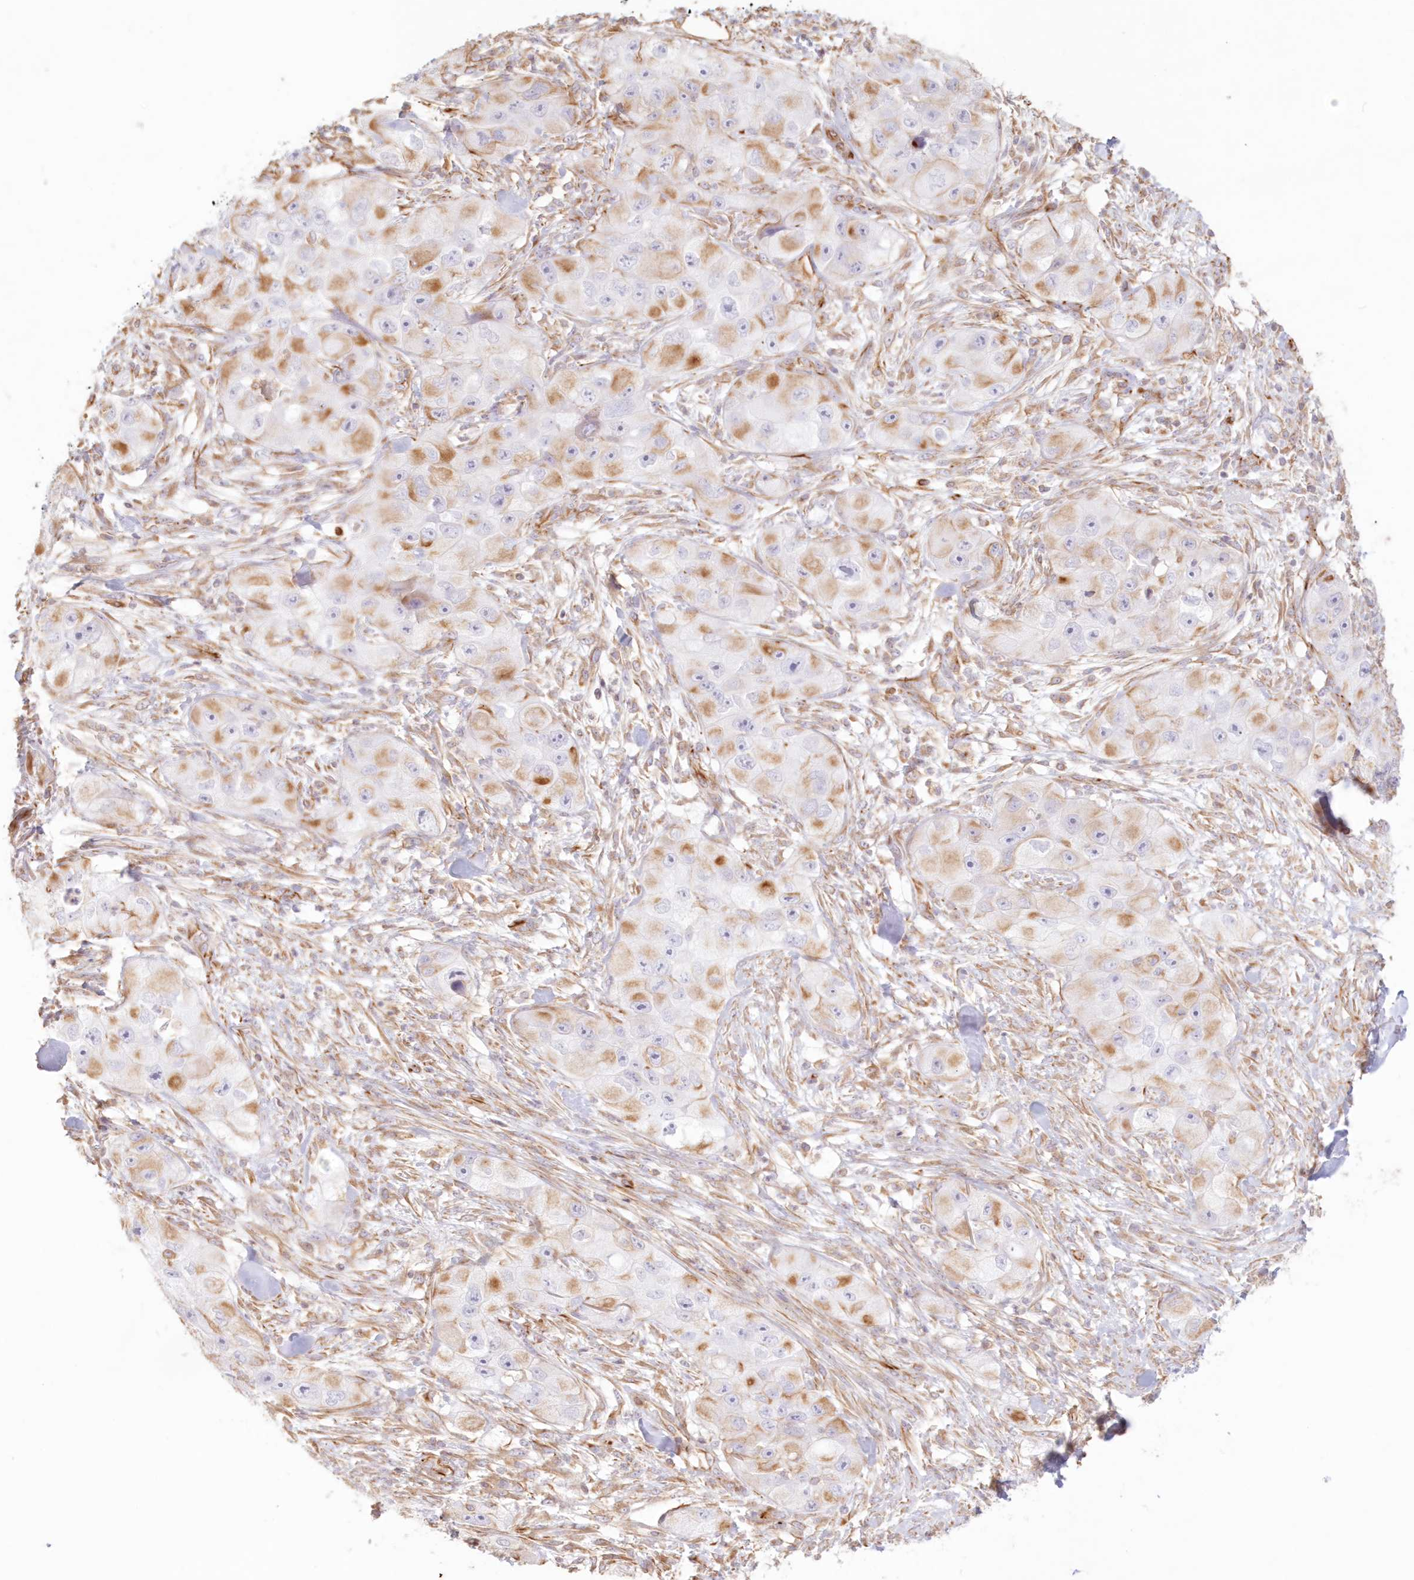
{"staining": {"intensity": "moderate", "quantity": "<25%", "location": "cytoplasmic/membranous"}, "tissue": "skin cancer", "cell_type": "Tumor cells", "image_type": "cancer", "snomed": [{"axis": "morphology", "description": "Squamous cell carcinoma, NOS"}, {"axis": "topography", "description": "Skin"}, {"axis": "topography", "description": "Subcutis"}], "caption": "Protein analysis of skin cancer tissue exhibits moderate cytoplasmic/membranous staining in approximately <25% of tumor cells. The staining was performed using DAB (3,3'-diaminobenzidine), with brown indicating positive protein expression. Nuclei are stained blue with hematoxylin.", "gene": "DMRTB1", "patient": {"sex": "male", "age": 73}}